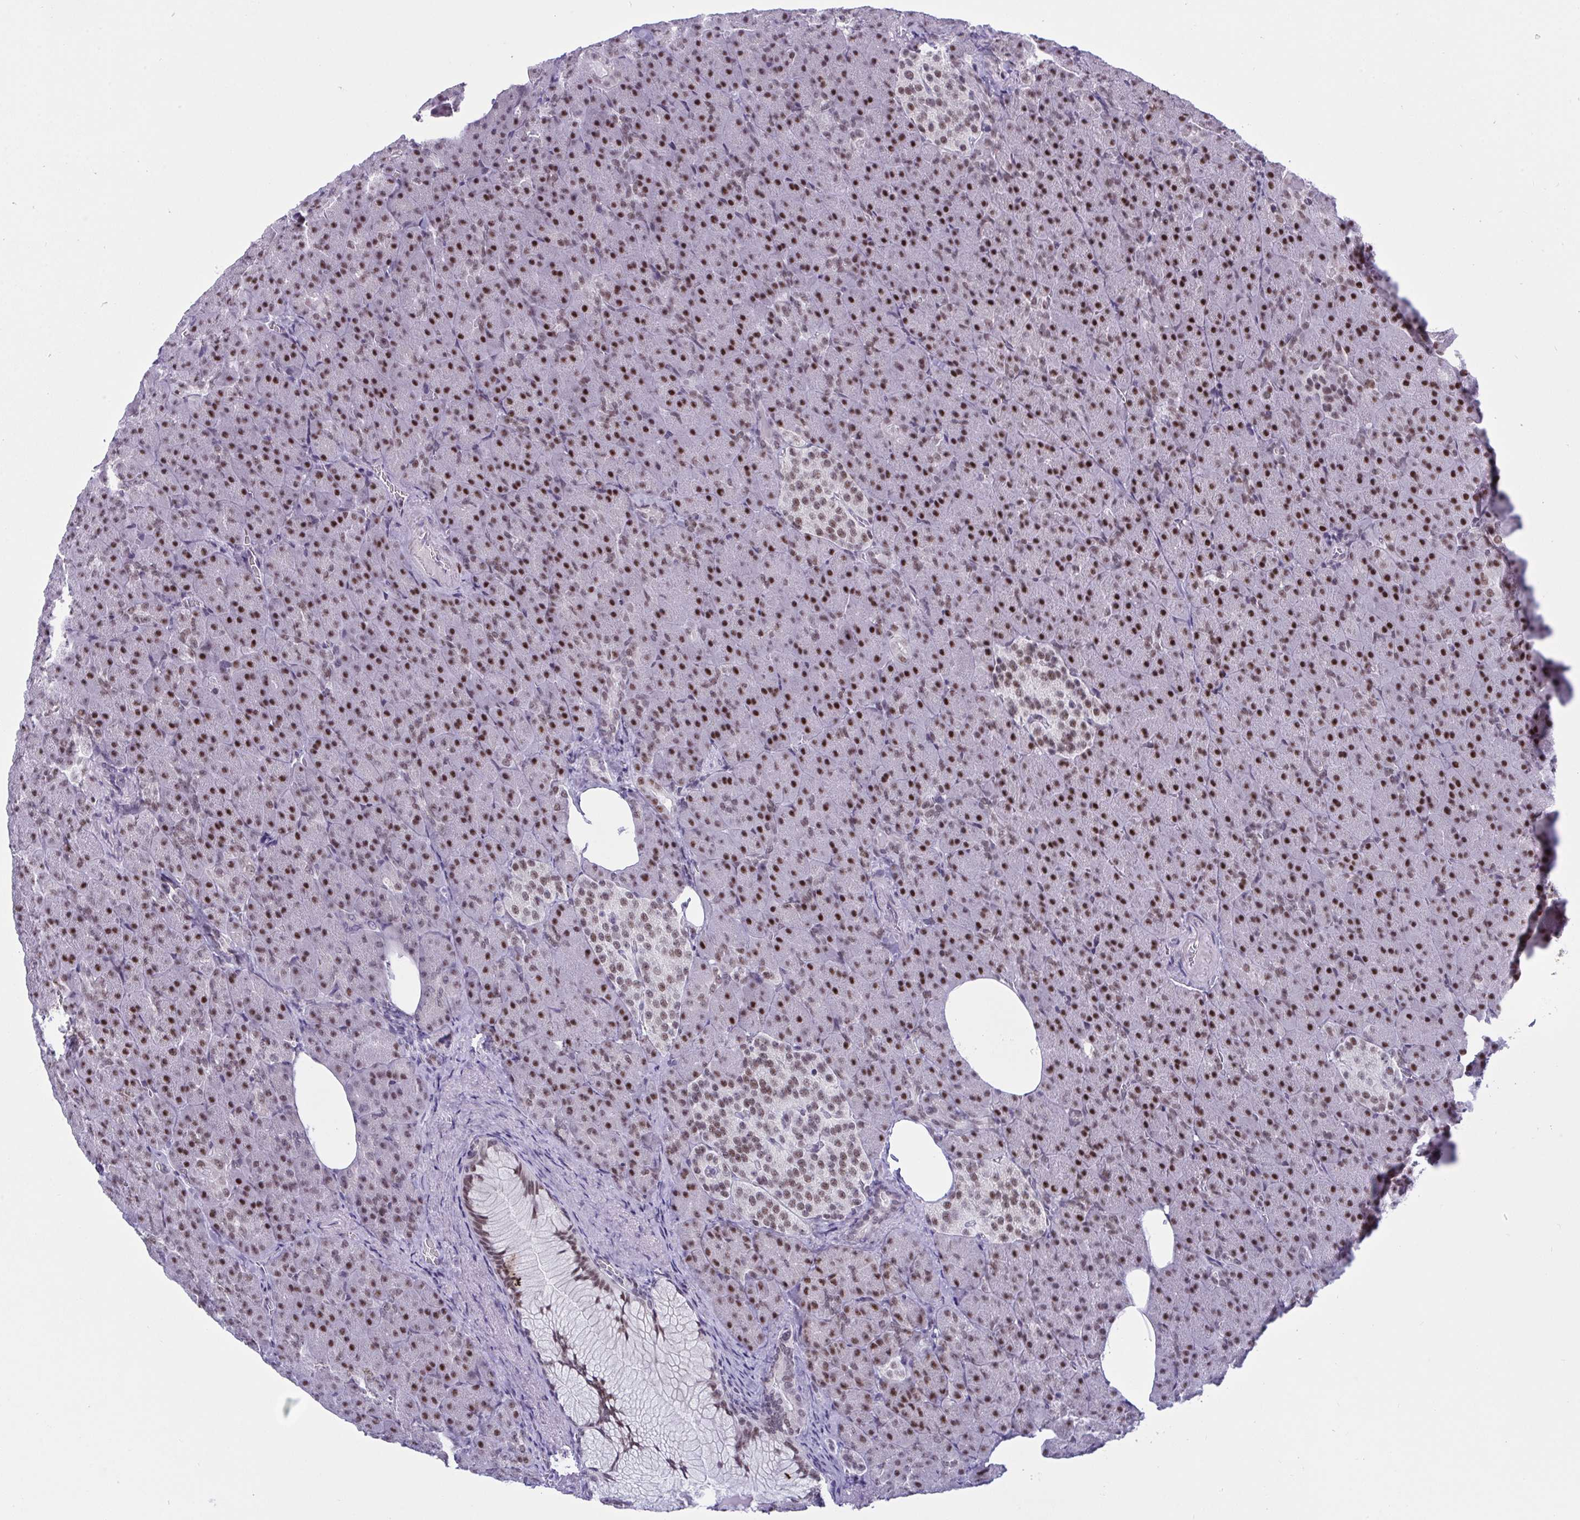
{"staining": {"intensity": "strong", "quantity": ">75%", "location": "nuclear"}, "tissue": "pancreas", "cell_type": "Exocrine glandular cells", "image_type": "normal", "snomed": [{"axis": "morphology", "description": "Normal tissue, NOS"}, {"axis": "topography", "description": "Pancreas"}], "caption": "Immunohistochemical staining of normal human pancreas exhibits strong nuclear protein positivity in approximately >75% of exocrine glandular cells. The staining was performed using DAB (3,3'-diaminobenzidine) to visualize the protein expression in brown, while the nuclei were stained in blue with hematoxylin (Magnification: 20x).", "gene": "PPP1R10", "patient": {"sex": "female", "age": 74}}